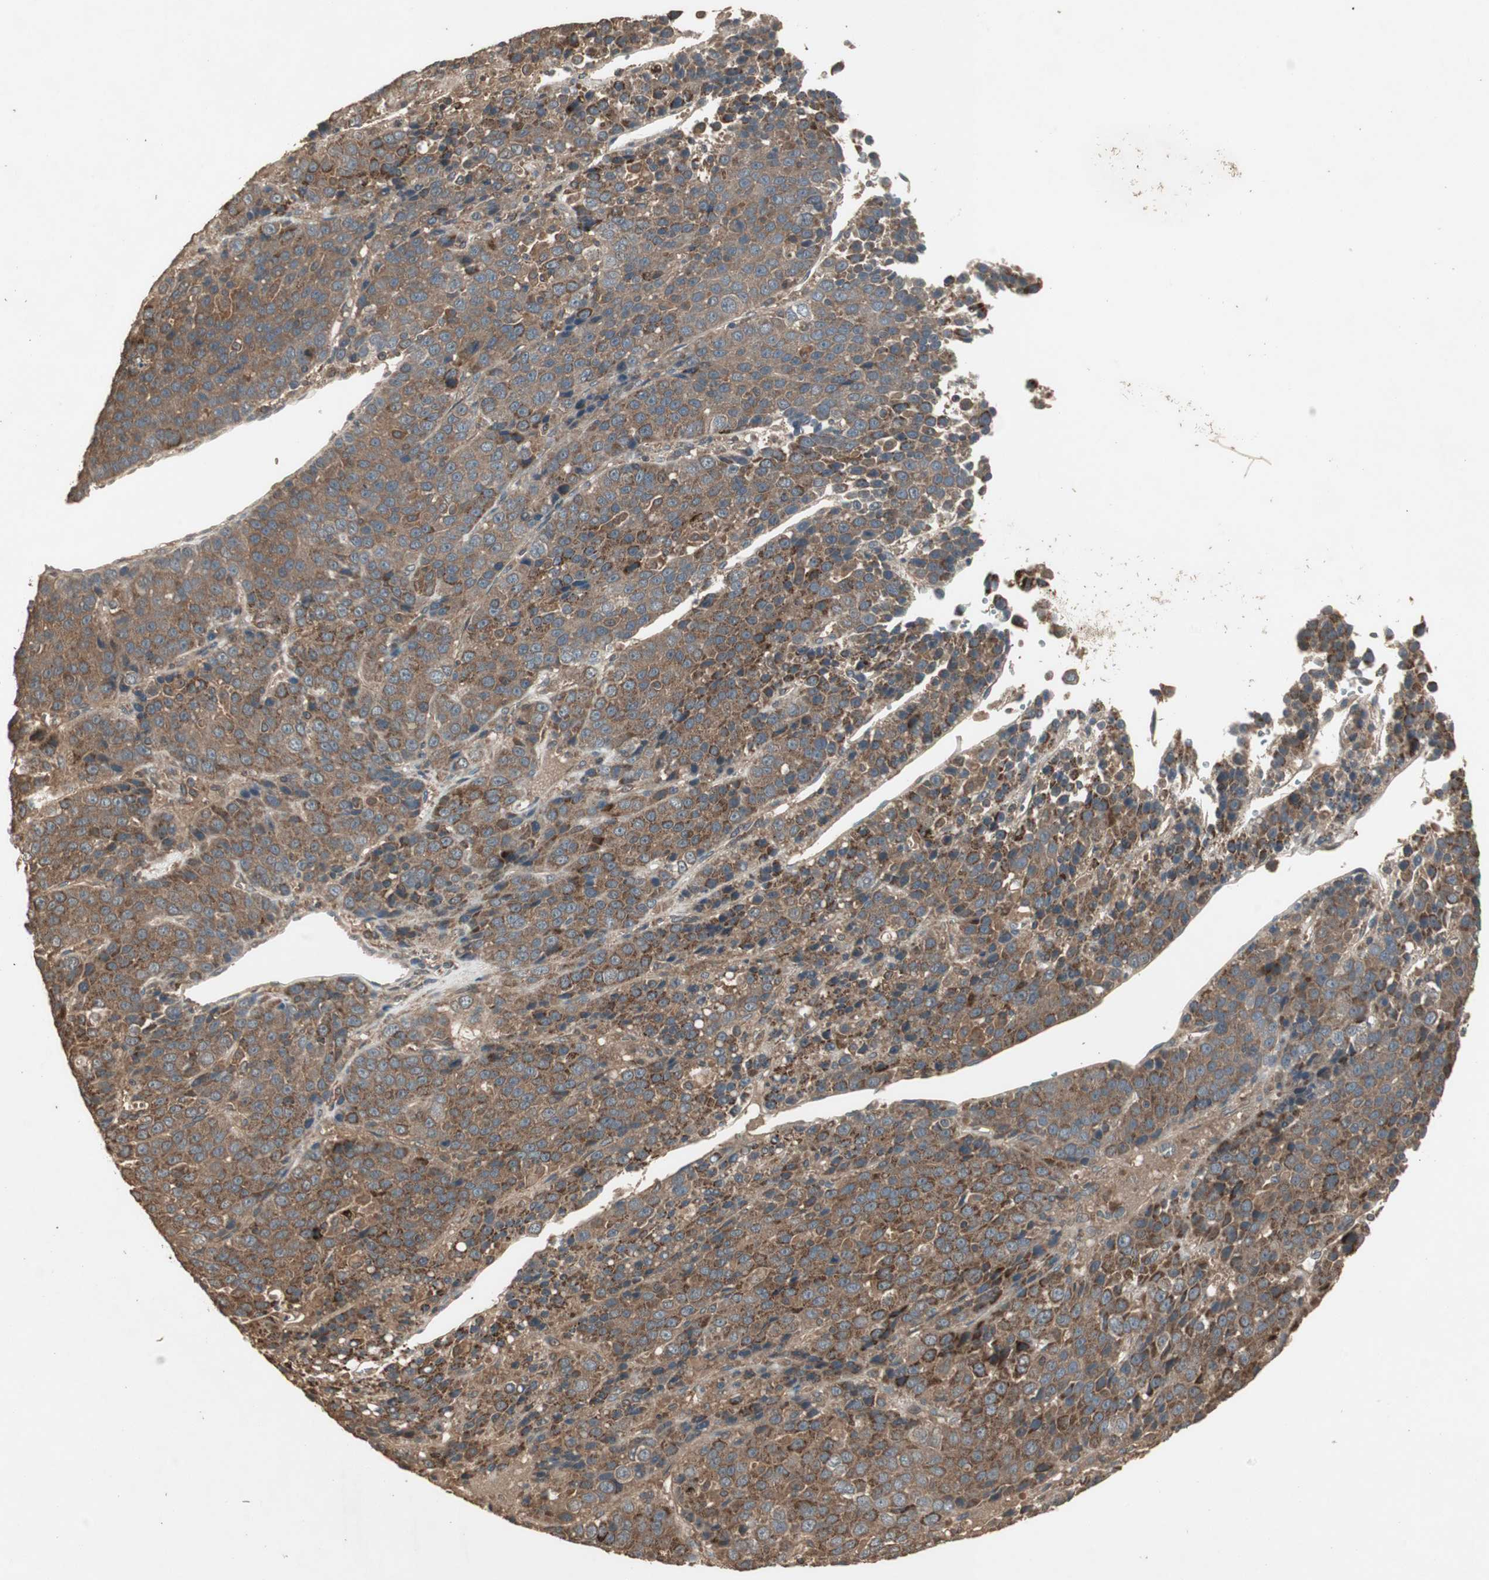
{"staining": {"intensity": "moderate", "quantity": ">75%", "location": "cytoplasmic/membranous"}, "tissue": "liver cancer", "cell_type": "Tumor cells", "image_type": "cancer", "snomed": [{"axis": "morphology", "description": "Carcinoma, Hepatocellular, NOS"}, {"axis": "topography", "description": "Liver"}], "caption": "Liver hepatocellular carcinoma tissue displays moderate cytoplasmic/membranous positivity in about >75% of tumor cells", "gene": "UBAC1", "patient": {"sex": "female", "age": 53}}